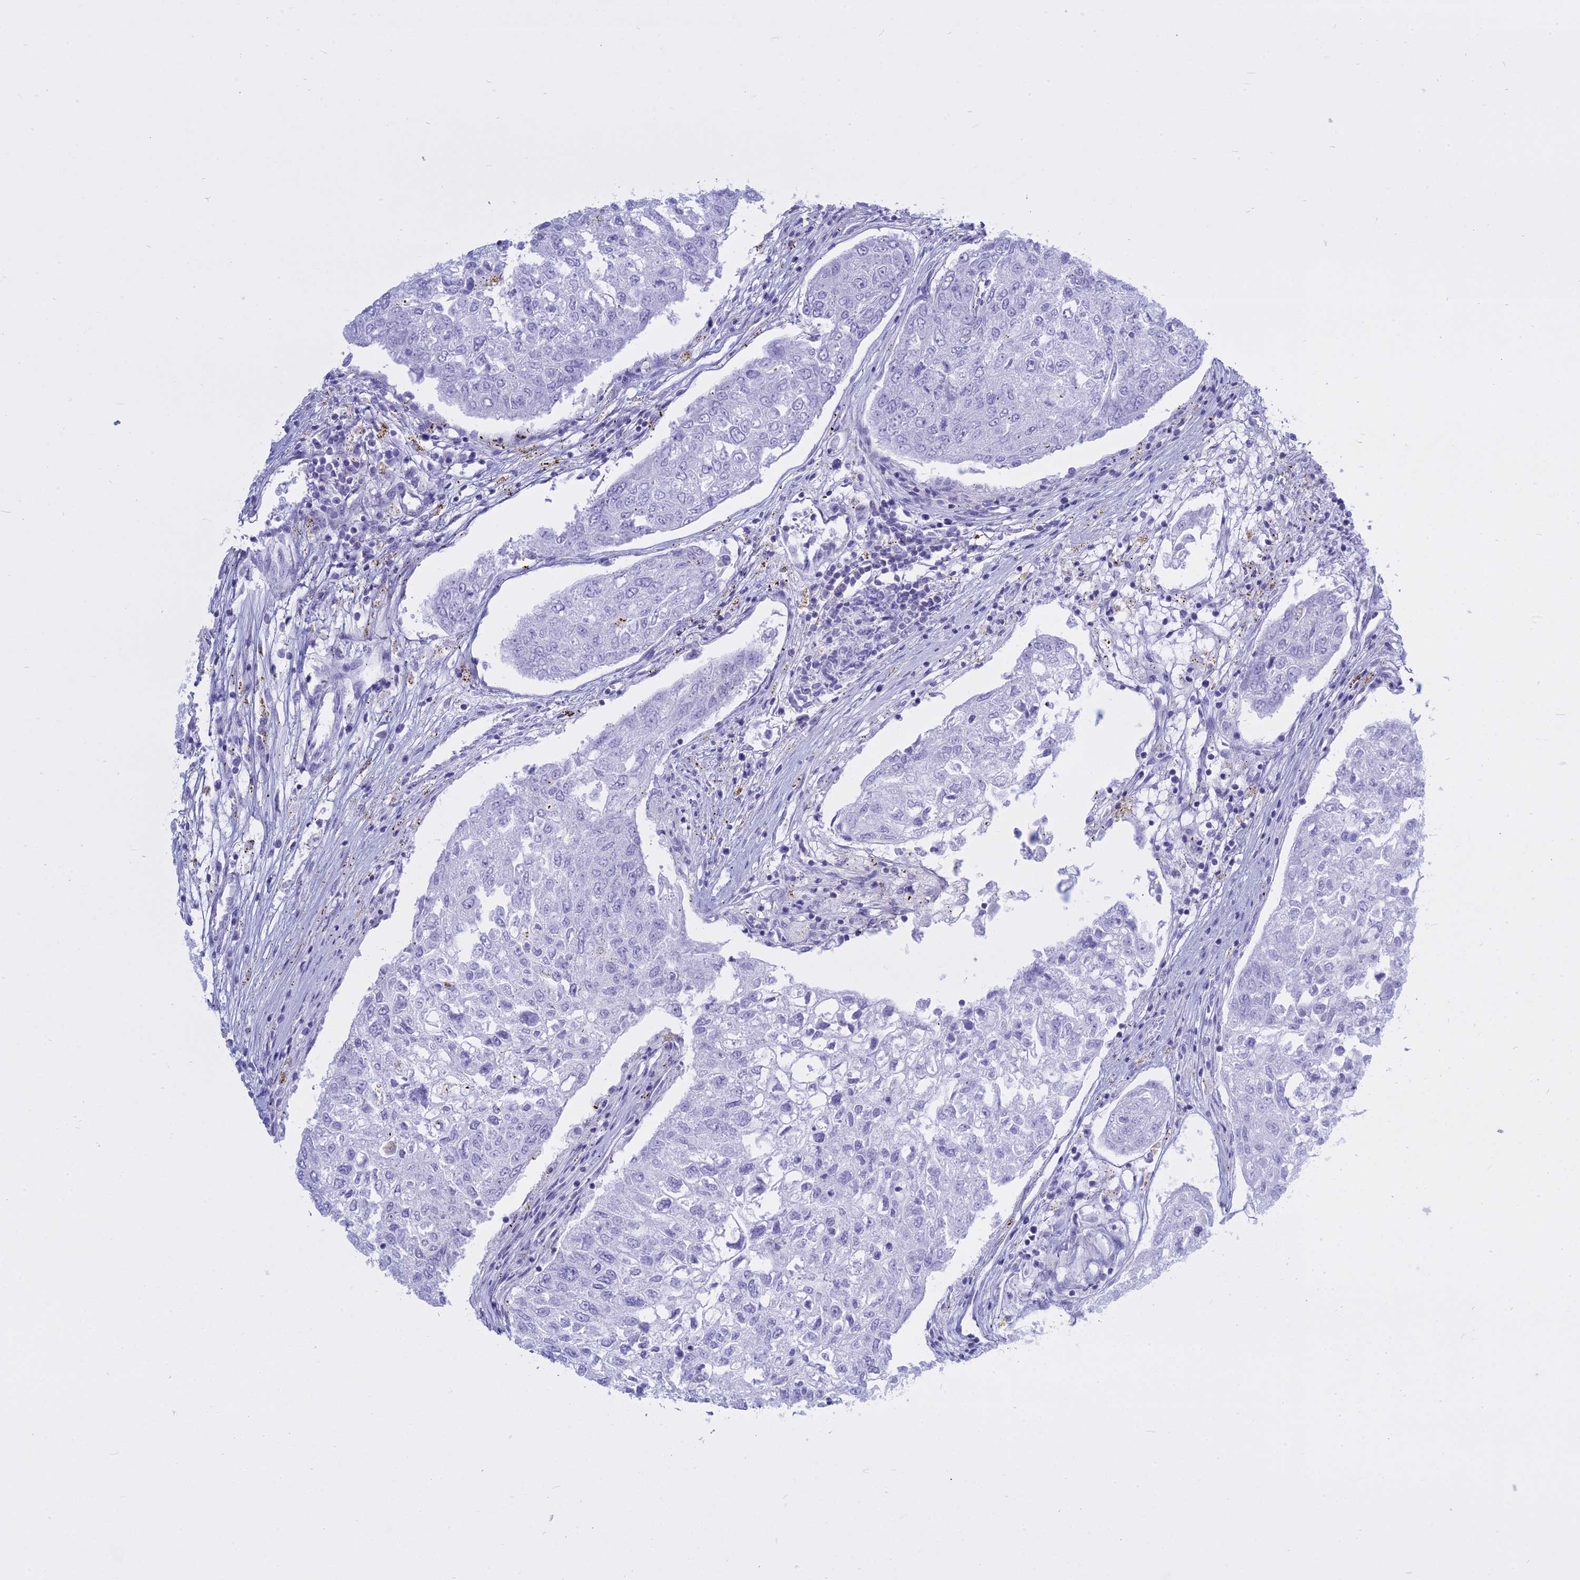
{"staining": {"intensity": "negative", "quantity": "none", "location": "none"}, "tissue": "urothelial cancer", "cell_type": "Tumor cells", "image_type": "cancer", "snomed": [{"axis": "morphology", "description": "Urothelial carcinoma, High grade"}, {"axis": "topography", "description": "Lymph node"}, {"axis": "topography", "description": "Urinary bladder"}], "caption": "IHC histopathology image of neoplastic tissue: urothelial cancer stained with DAB (3,3'-diaminobenzidine) reveals no significant protein staining in tumor cells.", "gene": "AHCYL1", "patient": {"sex": "male", "age": 51}}